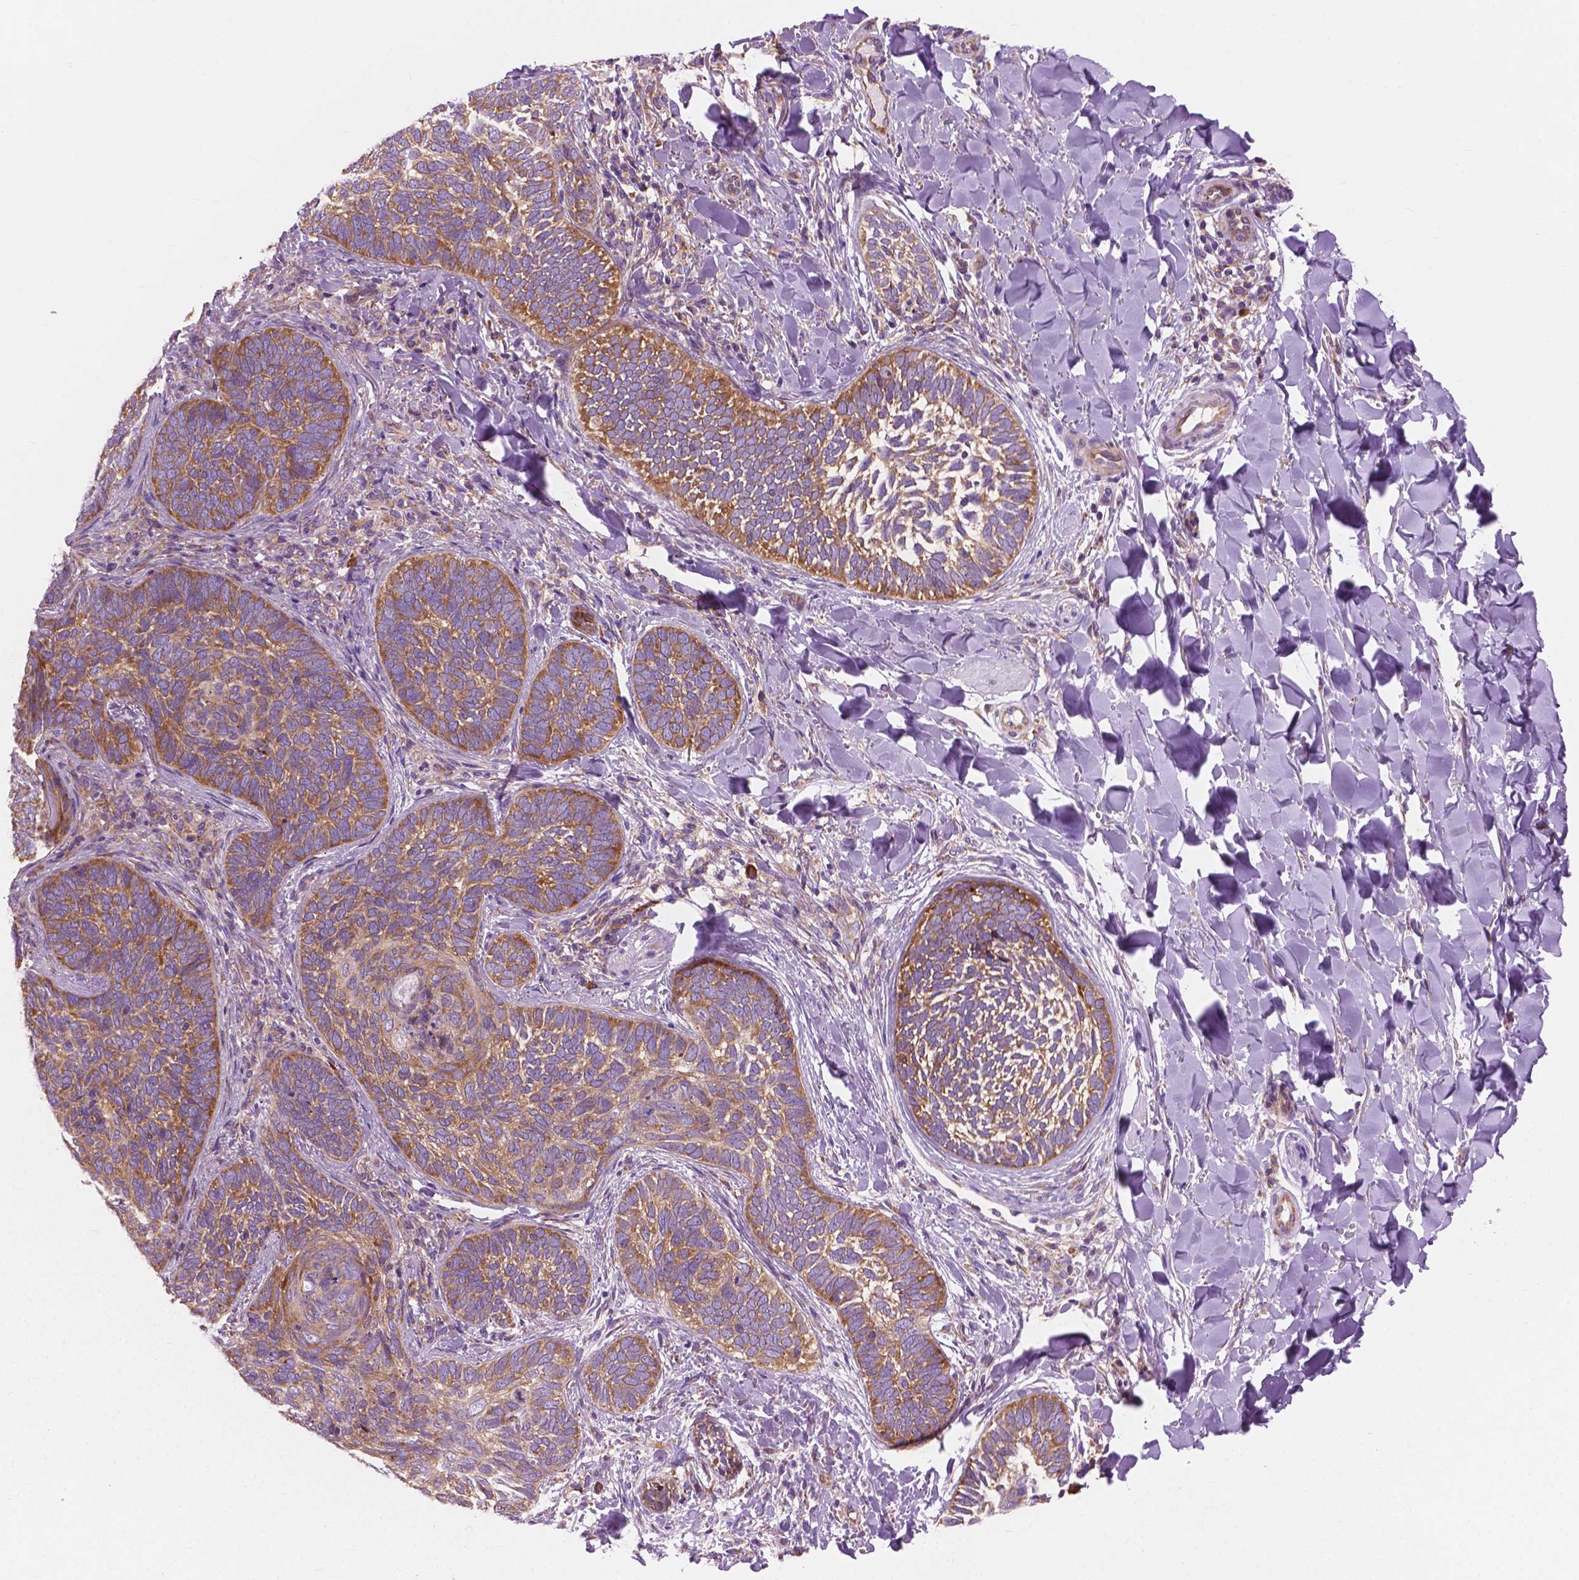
{"staining": {"intensity": "moderate", "quantity": ">75%", "location": "cytoplasmic/membranous"}, "tissue": "skin cancer", "cell_type": "Tumor cells", "image_type": "cancer", "snomed": [{"axis": "morphology", "description": "Normal tissue, NOS"}, {"axis": "morphology", "description": "Basal cell carcinoma"}, {"axis": "topography", "description": "Skin"}], "caption": "This is a micrograph of immunohistochemistry staining of skin basal cell carcinoma, which shows moderate positivity in the cytoplasmic/membranous of tumor cells.", "gene": "RPL37A", "patient": {"sex": "male", "age": 46}}